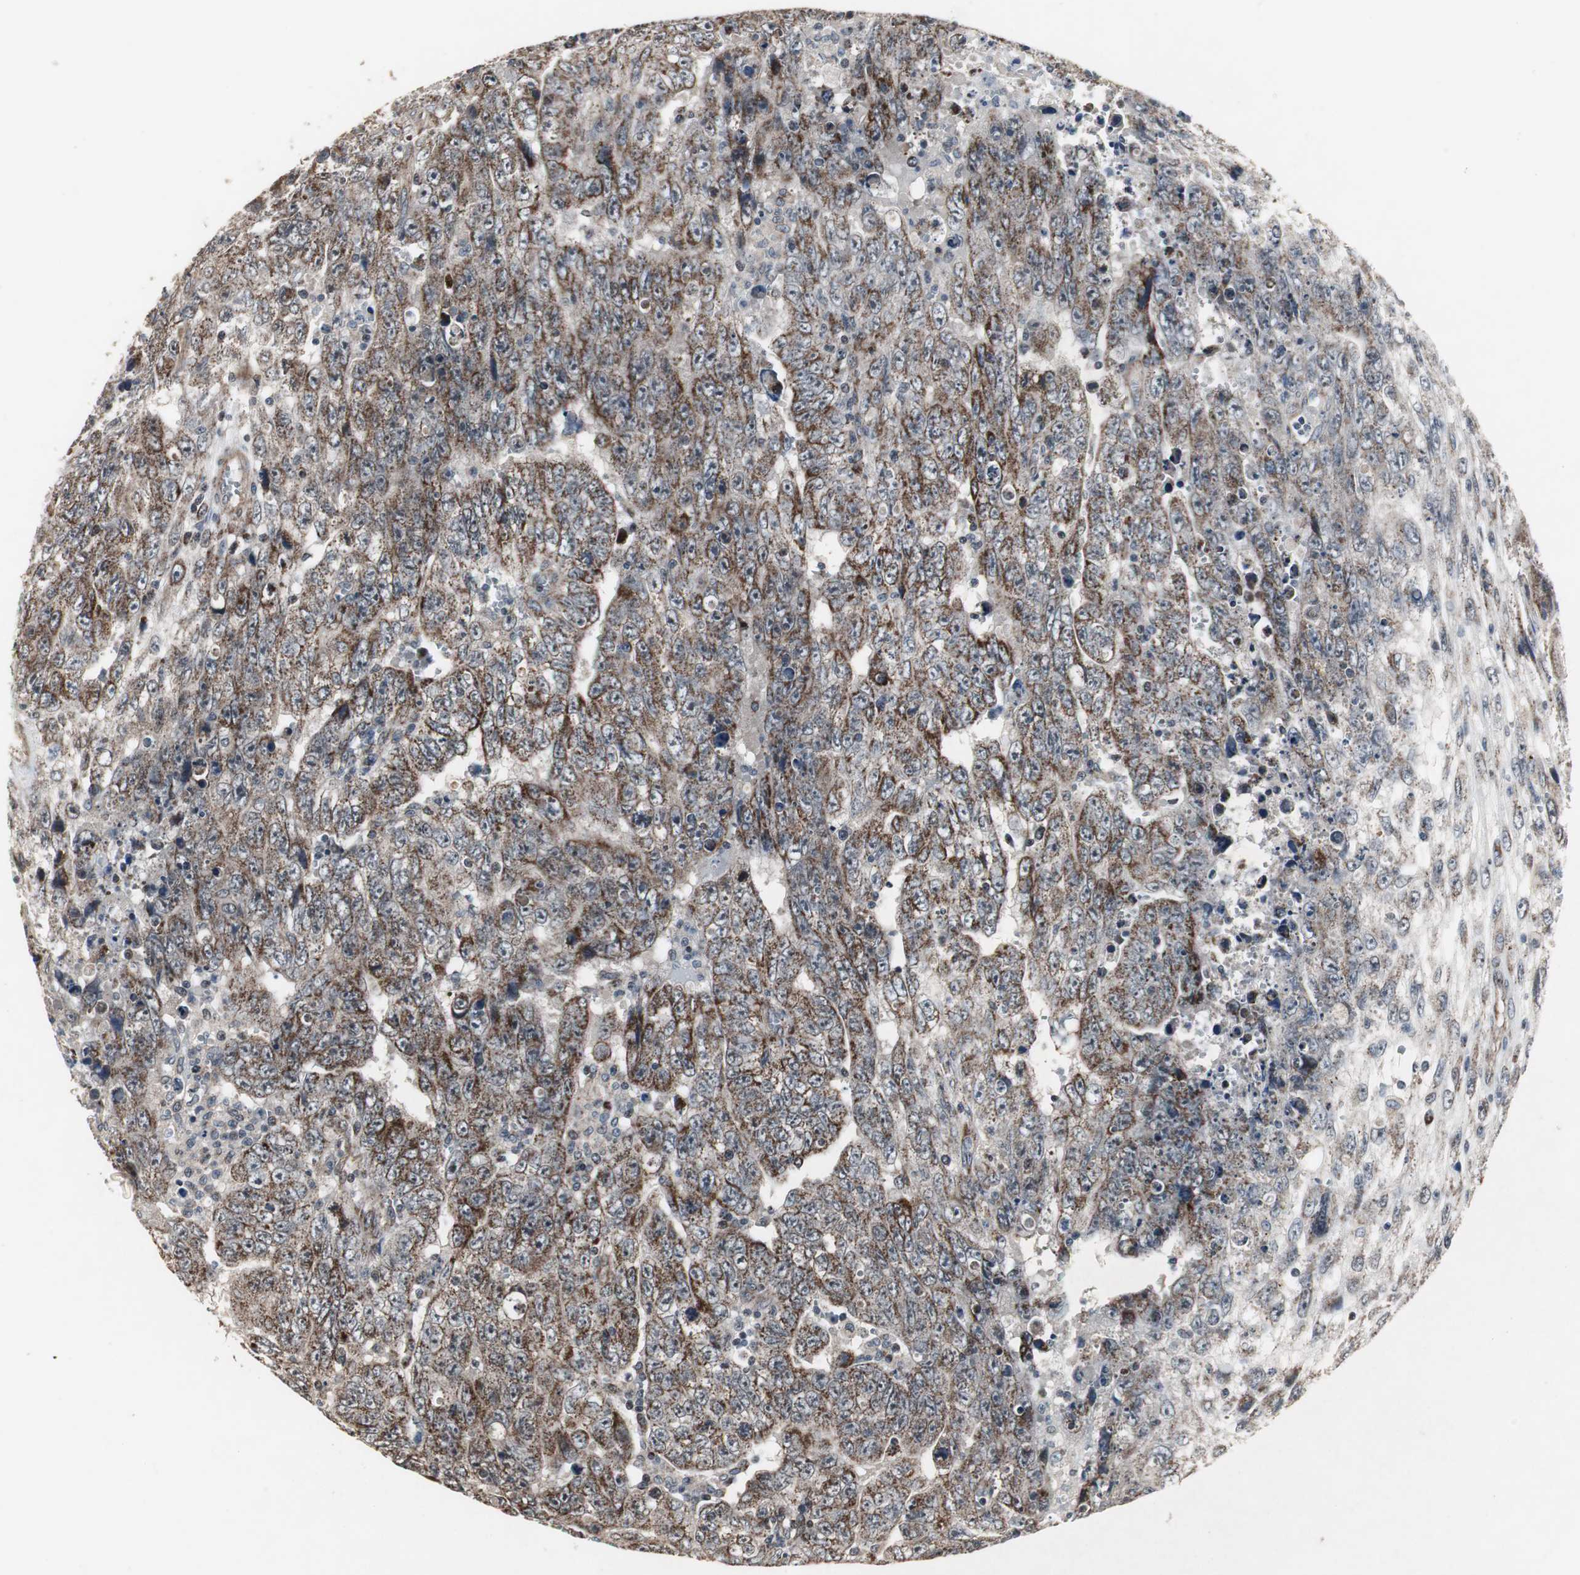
{"staining": {"intensity": "strong", "quantity": ">75%", "location": "cytoplasmic/membranous"}, "tissue": "testis cancer", "cell_type": "Tumor cells", "image_type": "cancer", "snomed": [{"axis": "morphology", "description": "Carcinoma, Embryonal, NOS"}, {"axis": "topography", "description": "Testis"}], "caption": "Brown immunohistochemical staining in embryonal carcinoma (testis) demonstrates strong cytoplasmic/membranous staining in about >75% of tumor cells. The protein is shown in brown color, while the nuclei are stained blue.", "gene": "MRPL40", "patient": {"sex": "male", "age": 28}}